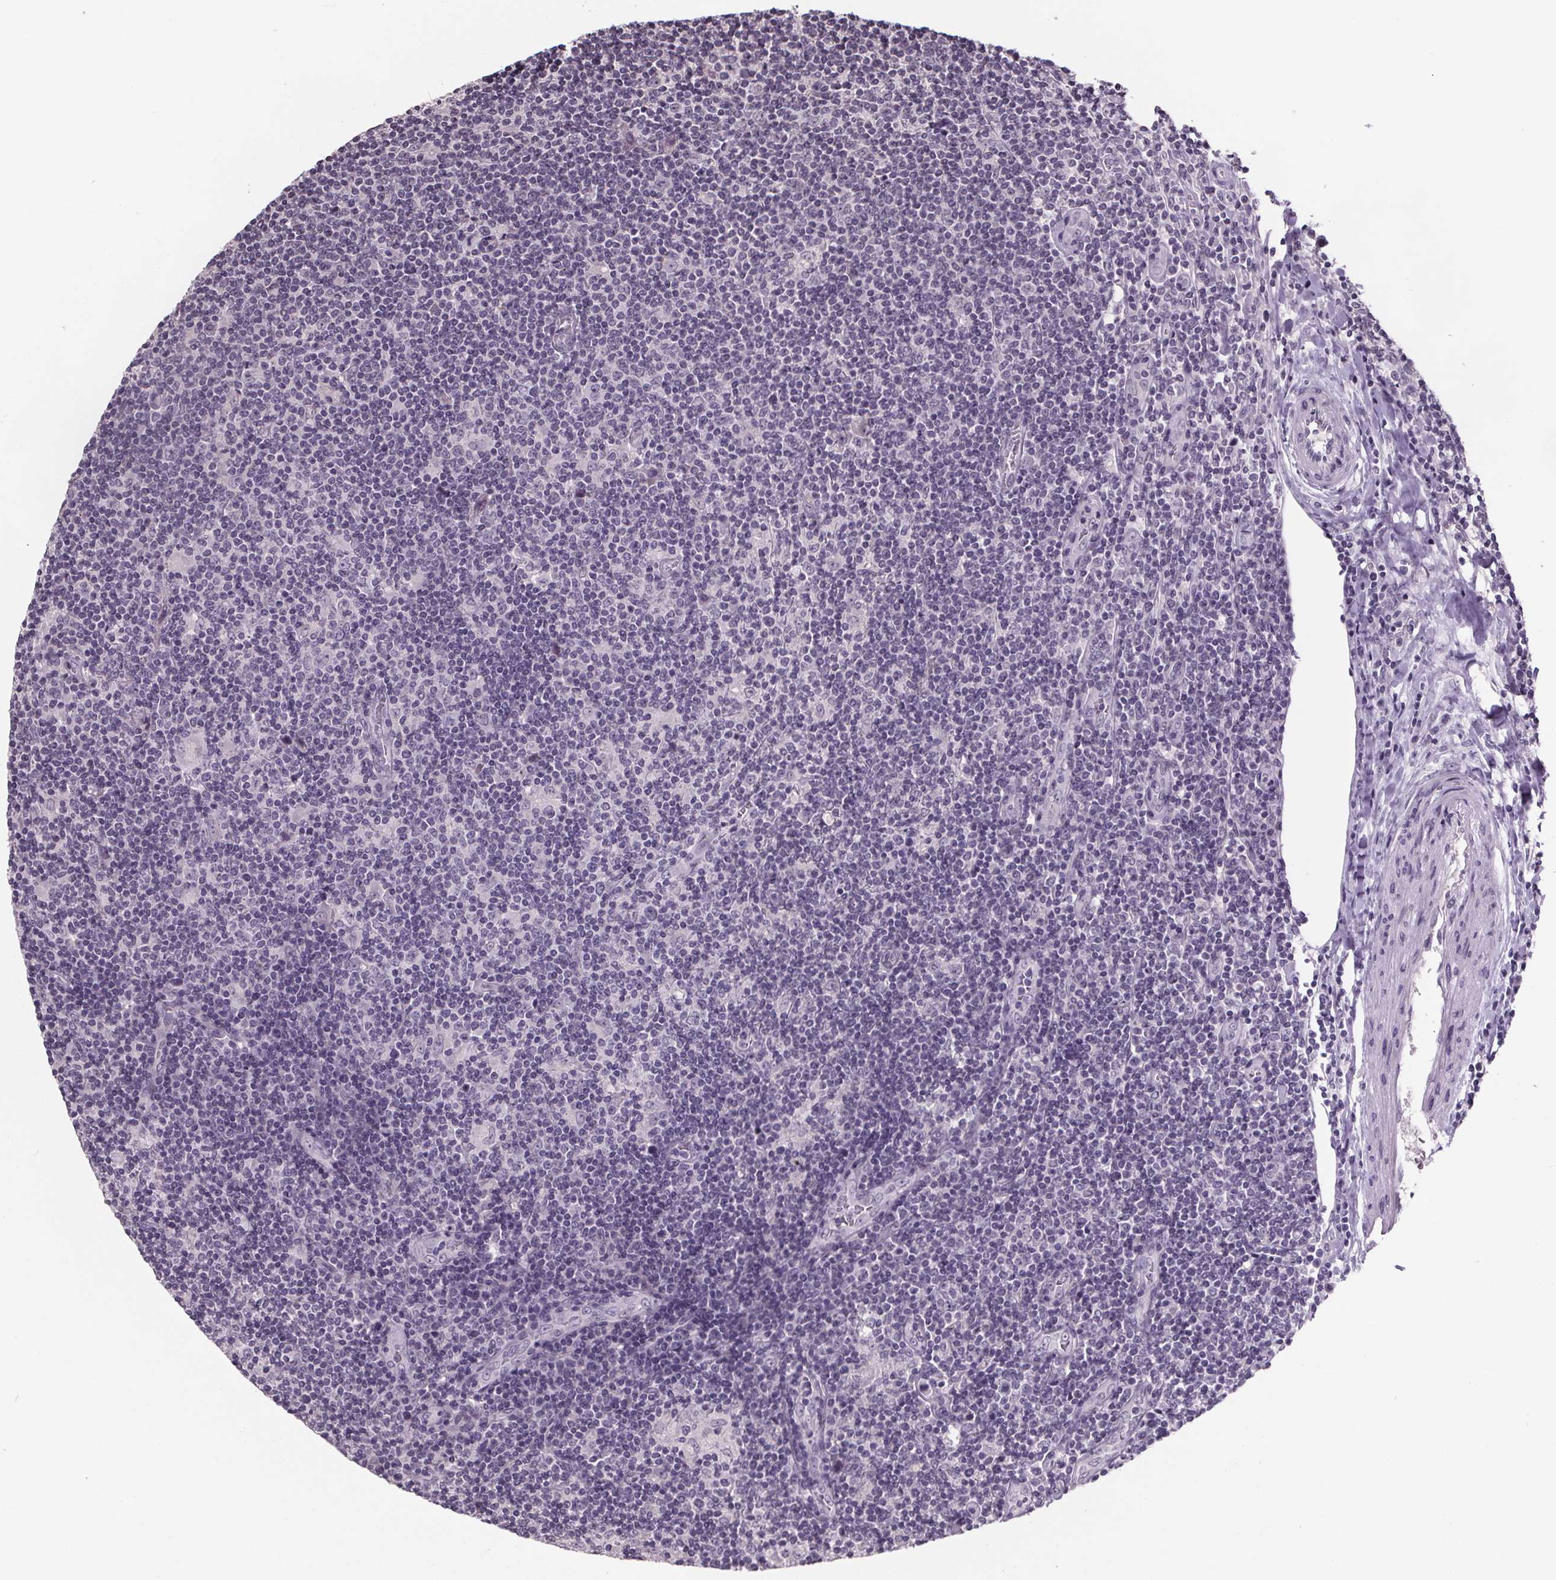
{"staining": {"intensity": "negative", "quantity": "none", "location": "none"}, "tissue": "lymphoma", "cell_type": "Tumor cells", "image_type": "cancer", "snomed": [{"axis": "morphology", "description": "Hodgkin's disease, NOS"}, {"axis": "topography", "description": "Lymph node"}], "caption": "IHC photomicrograph of human lymphoma stained for a protein (brown), which exhibits no positivity in tumor cells. Brightfield microscopy of immunohistochemistry stained with DAB (3,3'-diaminobenzidine) (brown) and hematoxylin (blue), captured at high magnification.", "gene": "NKX6-1", "patient": {"sex": "male", "age": 40}}